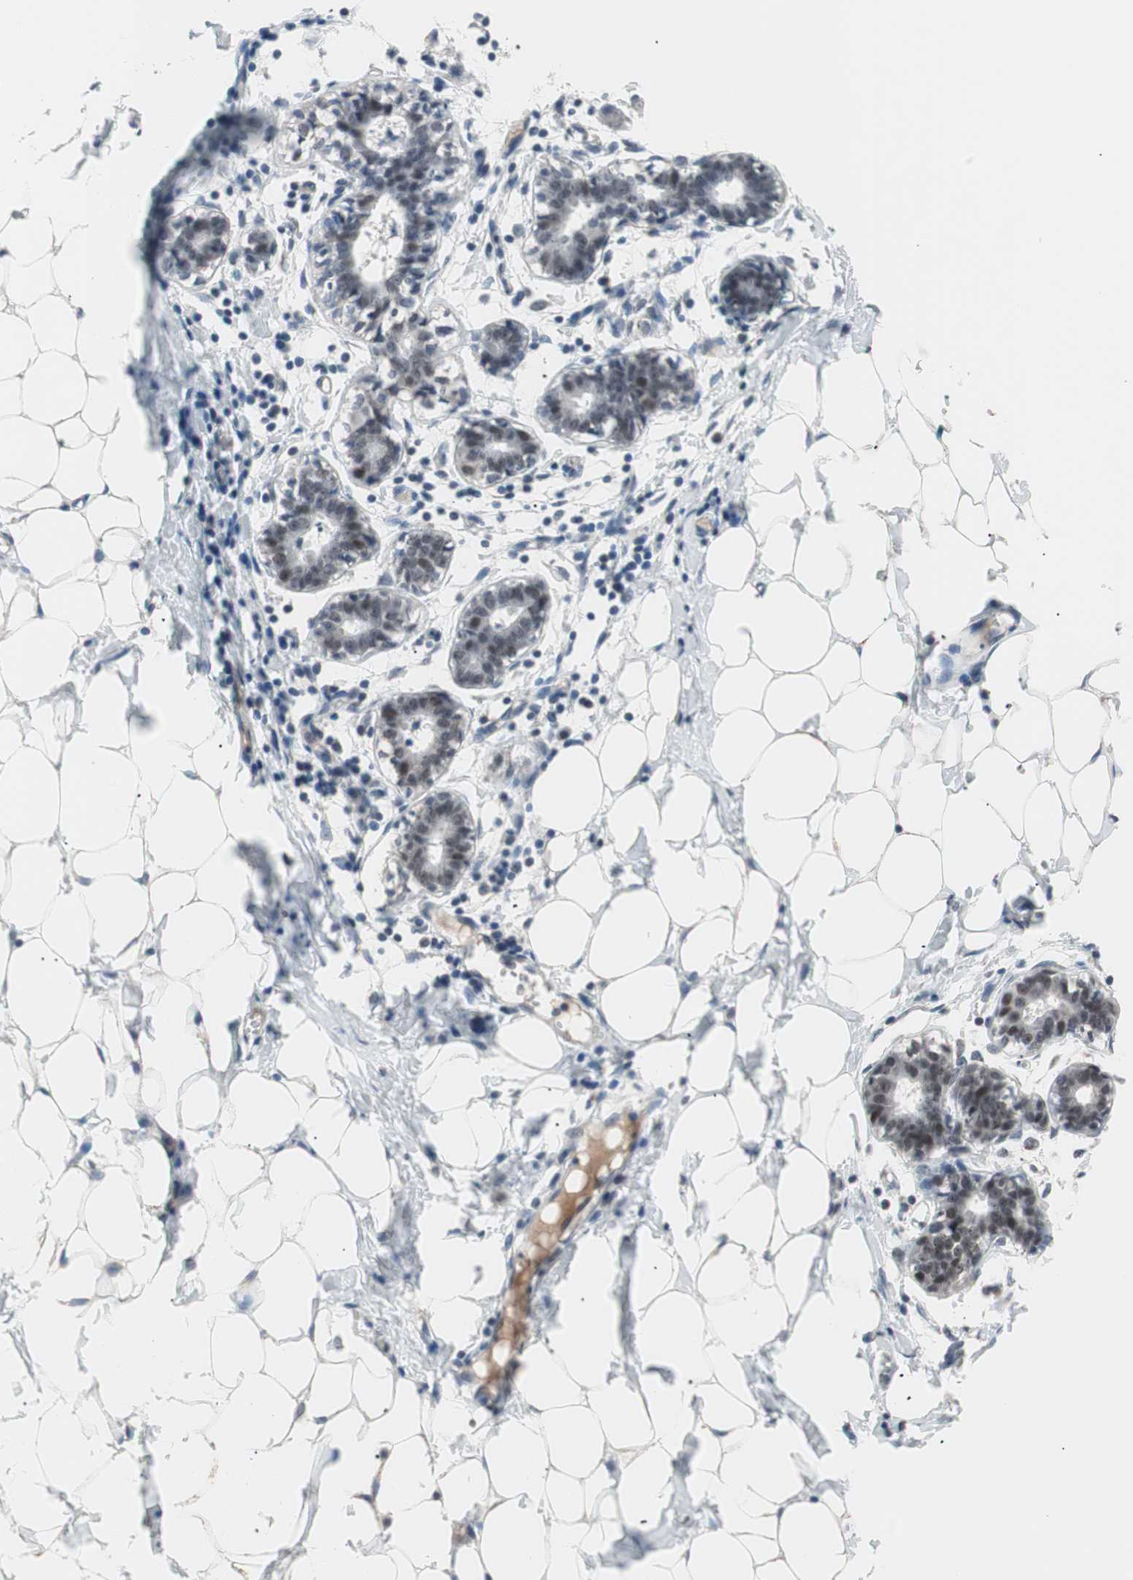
{"staining": {"intensity": "strong", "quantity": ">75%", "location": "nuclear"}, "tissue": "breast", "cell_type": "Adipocytes", "image_type": "normal", "snomed": [{"axis": "morphology", "description": "Normal tissue, NOS"}, {"axis": "topography", "description": "Breast"}], "caption": "Immunohistochemical staining of unremarkable breast reveals high levels of strong nuclear positivity in approximately >75% of adipocytes.", "gene": "LIG3", "patient": {"sex": "female", "age": 27}}